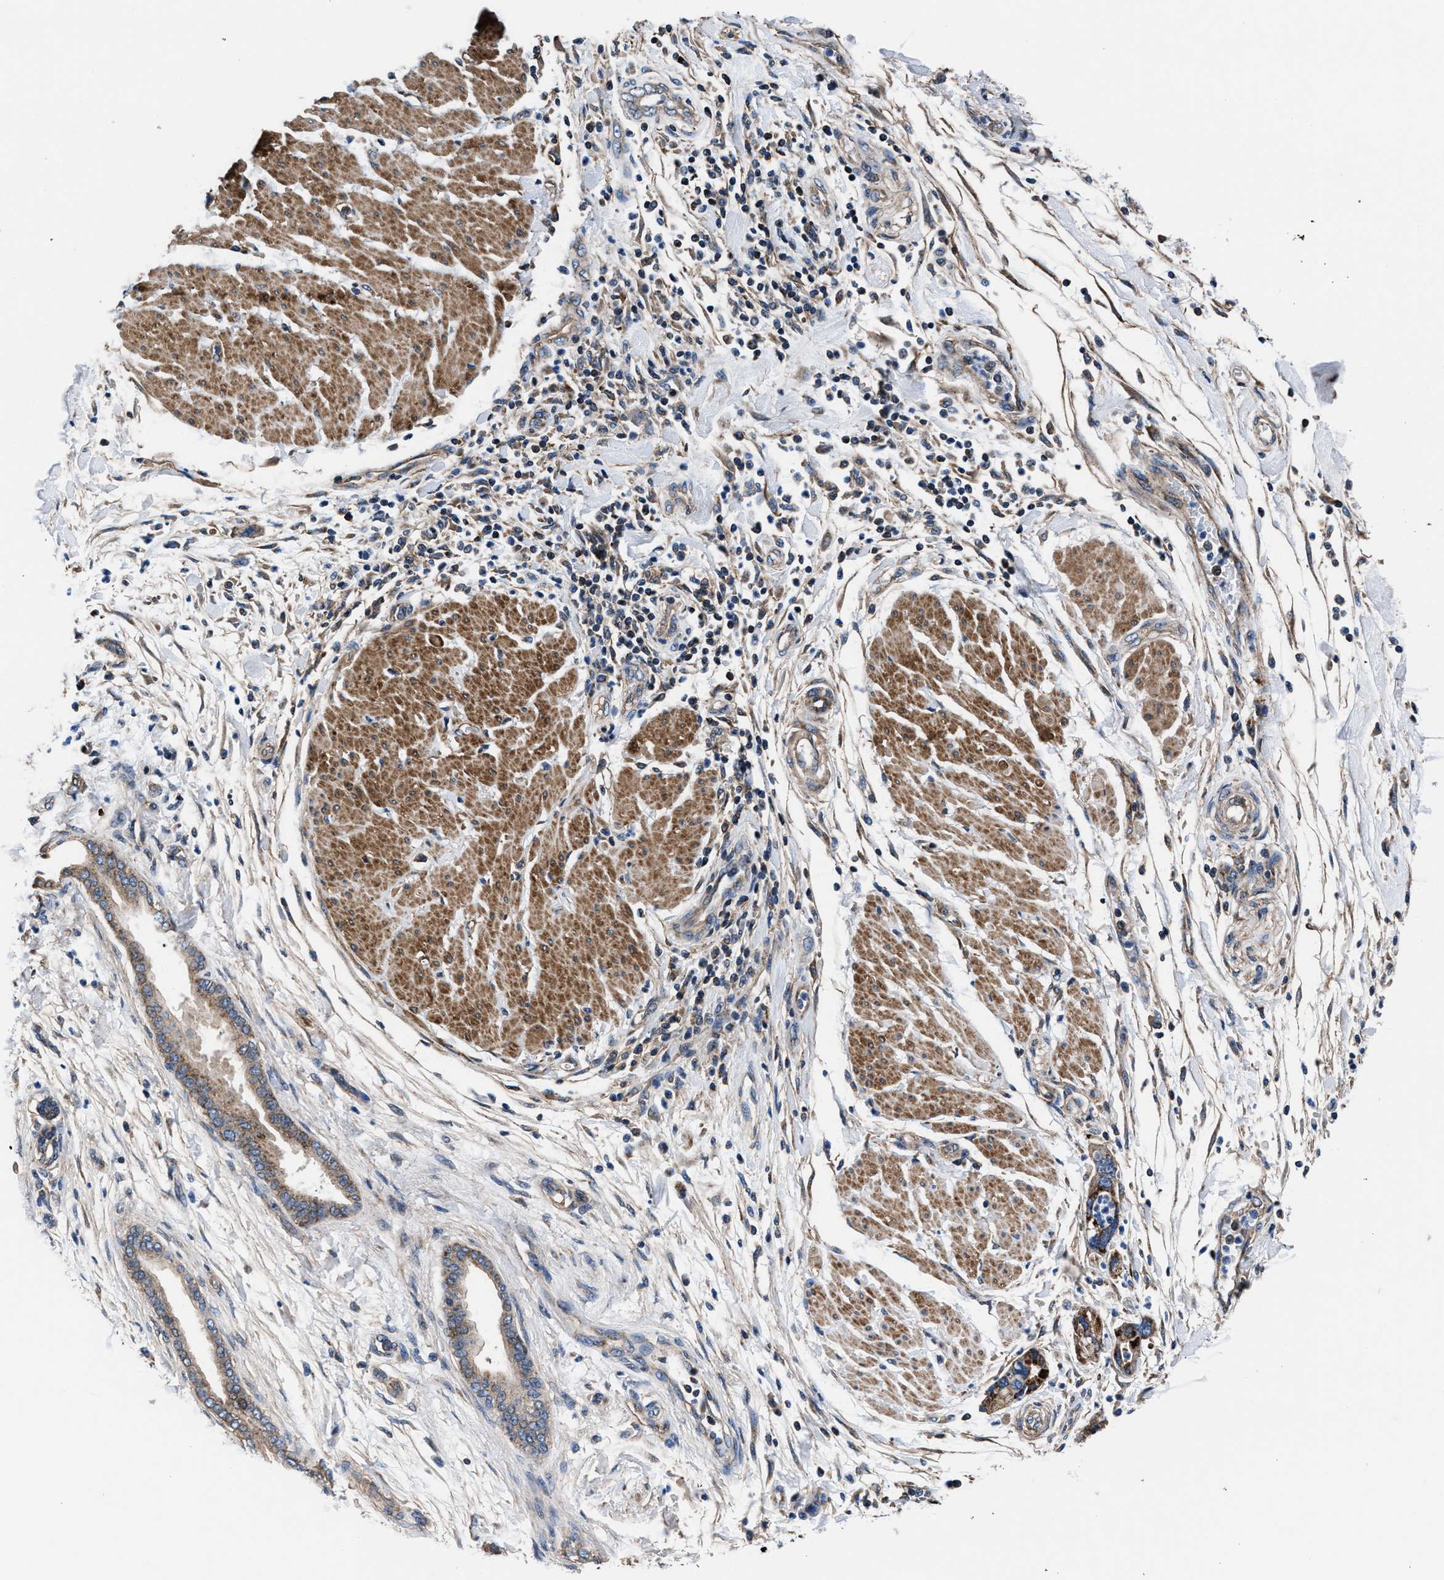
{"staining": {"intensity": "strong", "quantity": ">75%", "location": "cytoplasmic/membranous"}, "tissue": "pancreatic cancer", "cell_type": "Tumor cells", "image_type": "cancer", "snomed": [{"axis": "morphology", "description": "Normal tissue, NOS"}, {"axis": "morphology", "description": "Adenocarcinoma, NOS"}, {"axis": "topography", "description": "Pancreas"}], "caption": "There is high levels of strong cytoplasmic/membranous staining in tumor cells of pancreatic cancer (adenocarcinoma), as demonstrated by immunohistochemical staining (brown color).", "gene": "NKTR", "patient": {"sex": "female", "age": 71}}